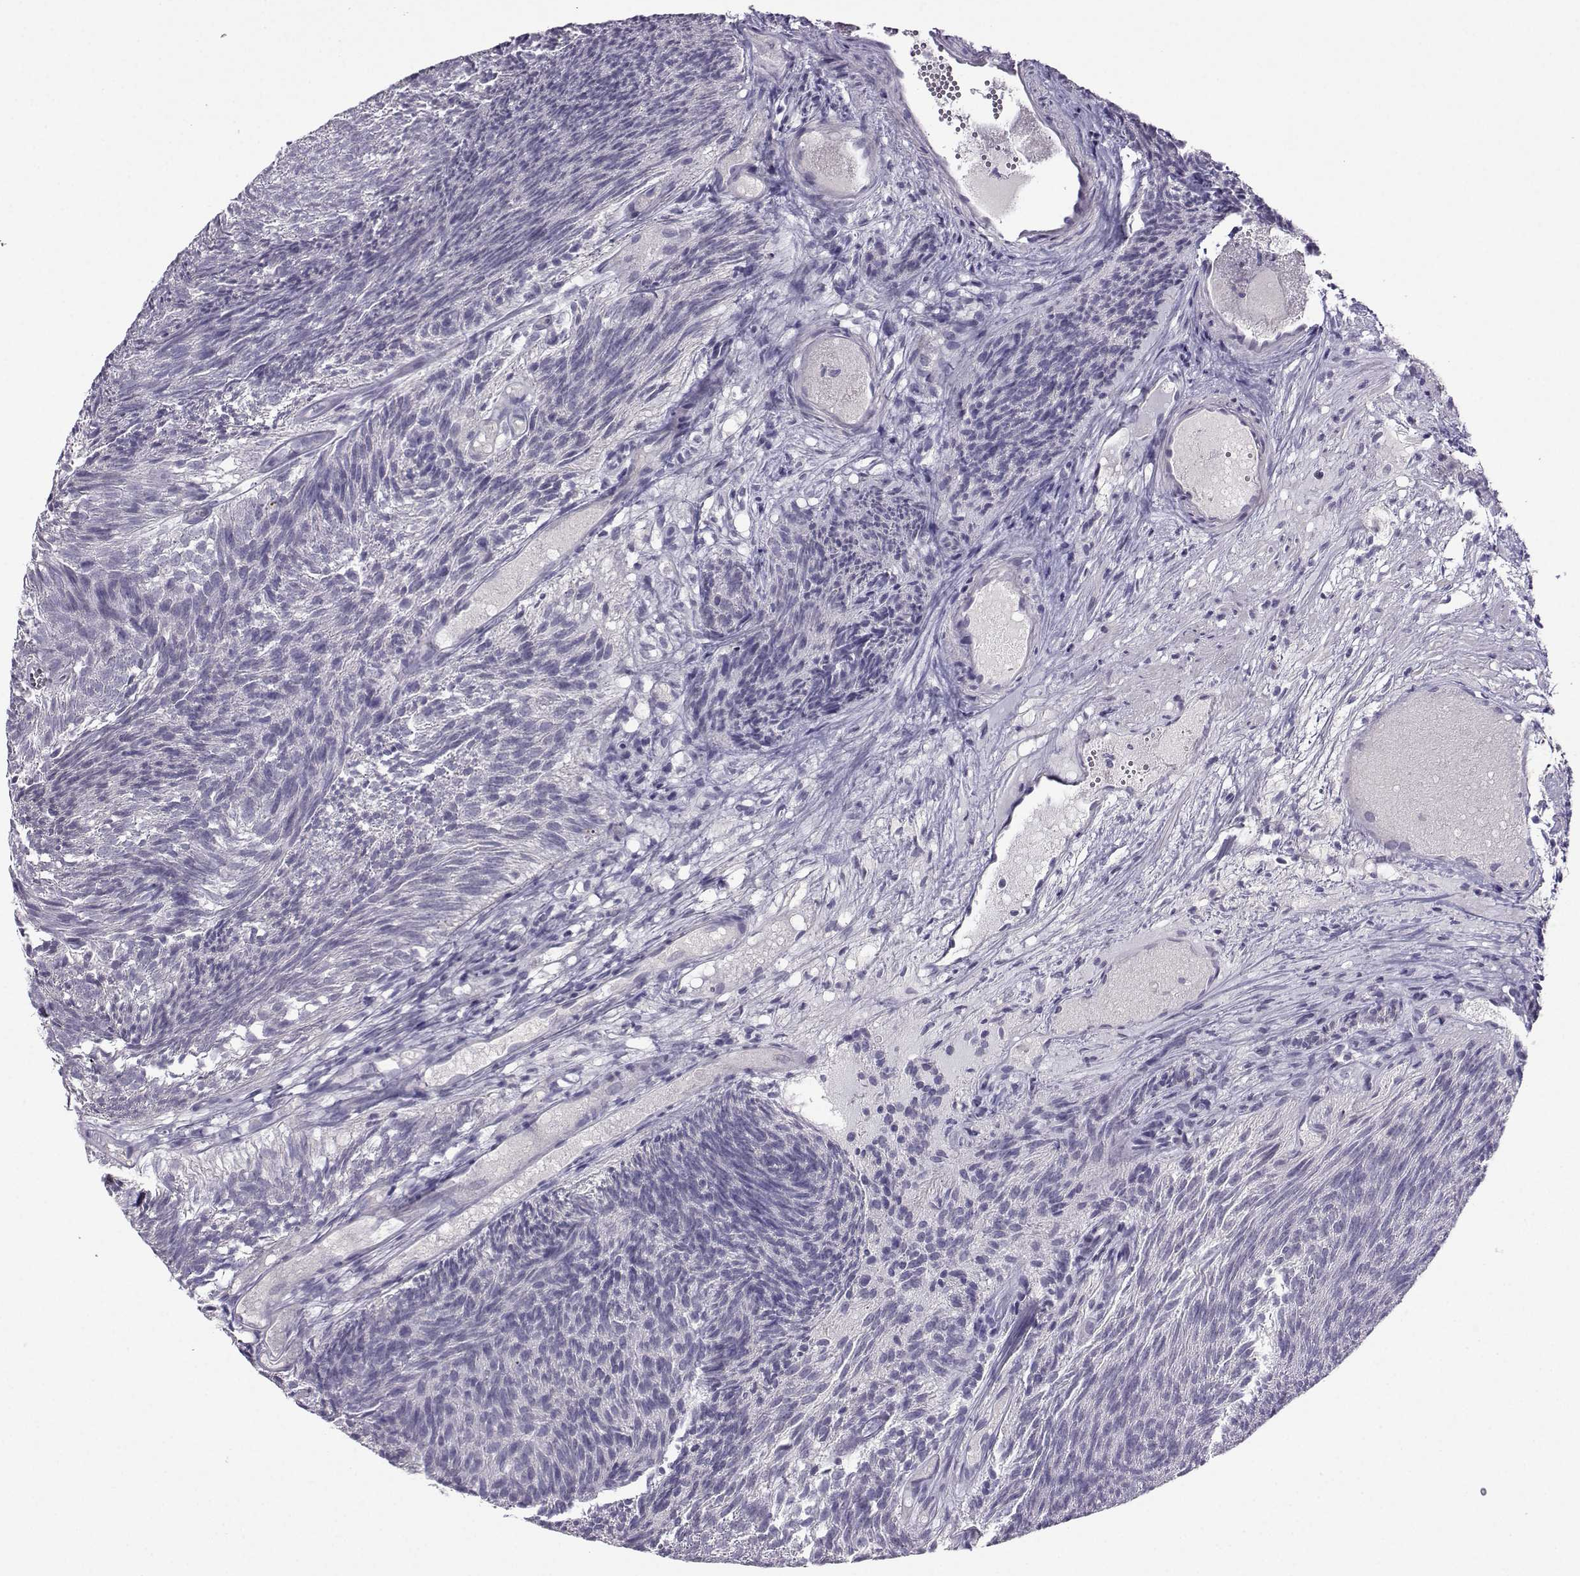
{"staining": {"intensity": "negative", "quantity": "none", "location": "none"}, "tissue": "urothelial cancer", "cell_type": "Tumor cells", "image_type": "cancer", "snomed": [{"axis": "morphology", "description": "Urothelial carcinoma, Low grade"}, {"axis": "topography", "description": "Urinary bladder"}], "caption": "Immunohistochemistry photomicrograph of urothelial carcinoma (low-grade) stained for a protein (brown), which reveals no staining in tumor cells. Nuclei are stained in blue.", "gene": "LIN28A", "patient": {"sex": "male", "age": 77}}